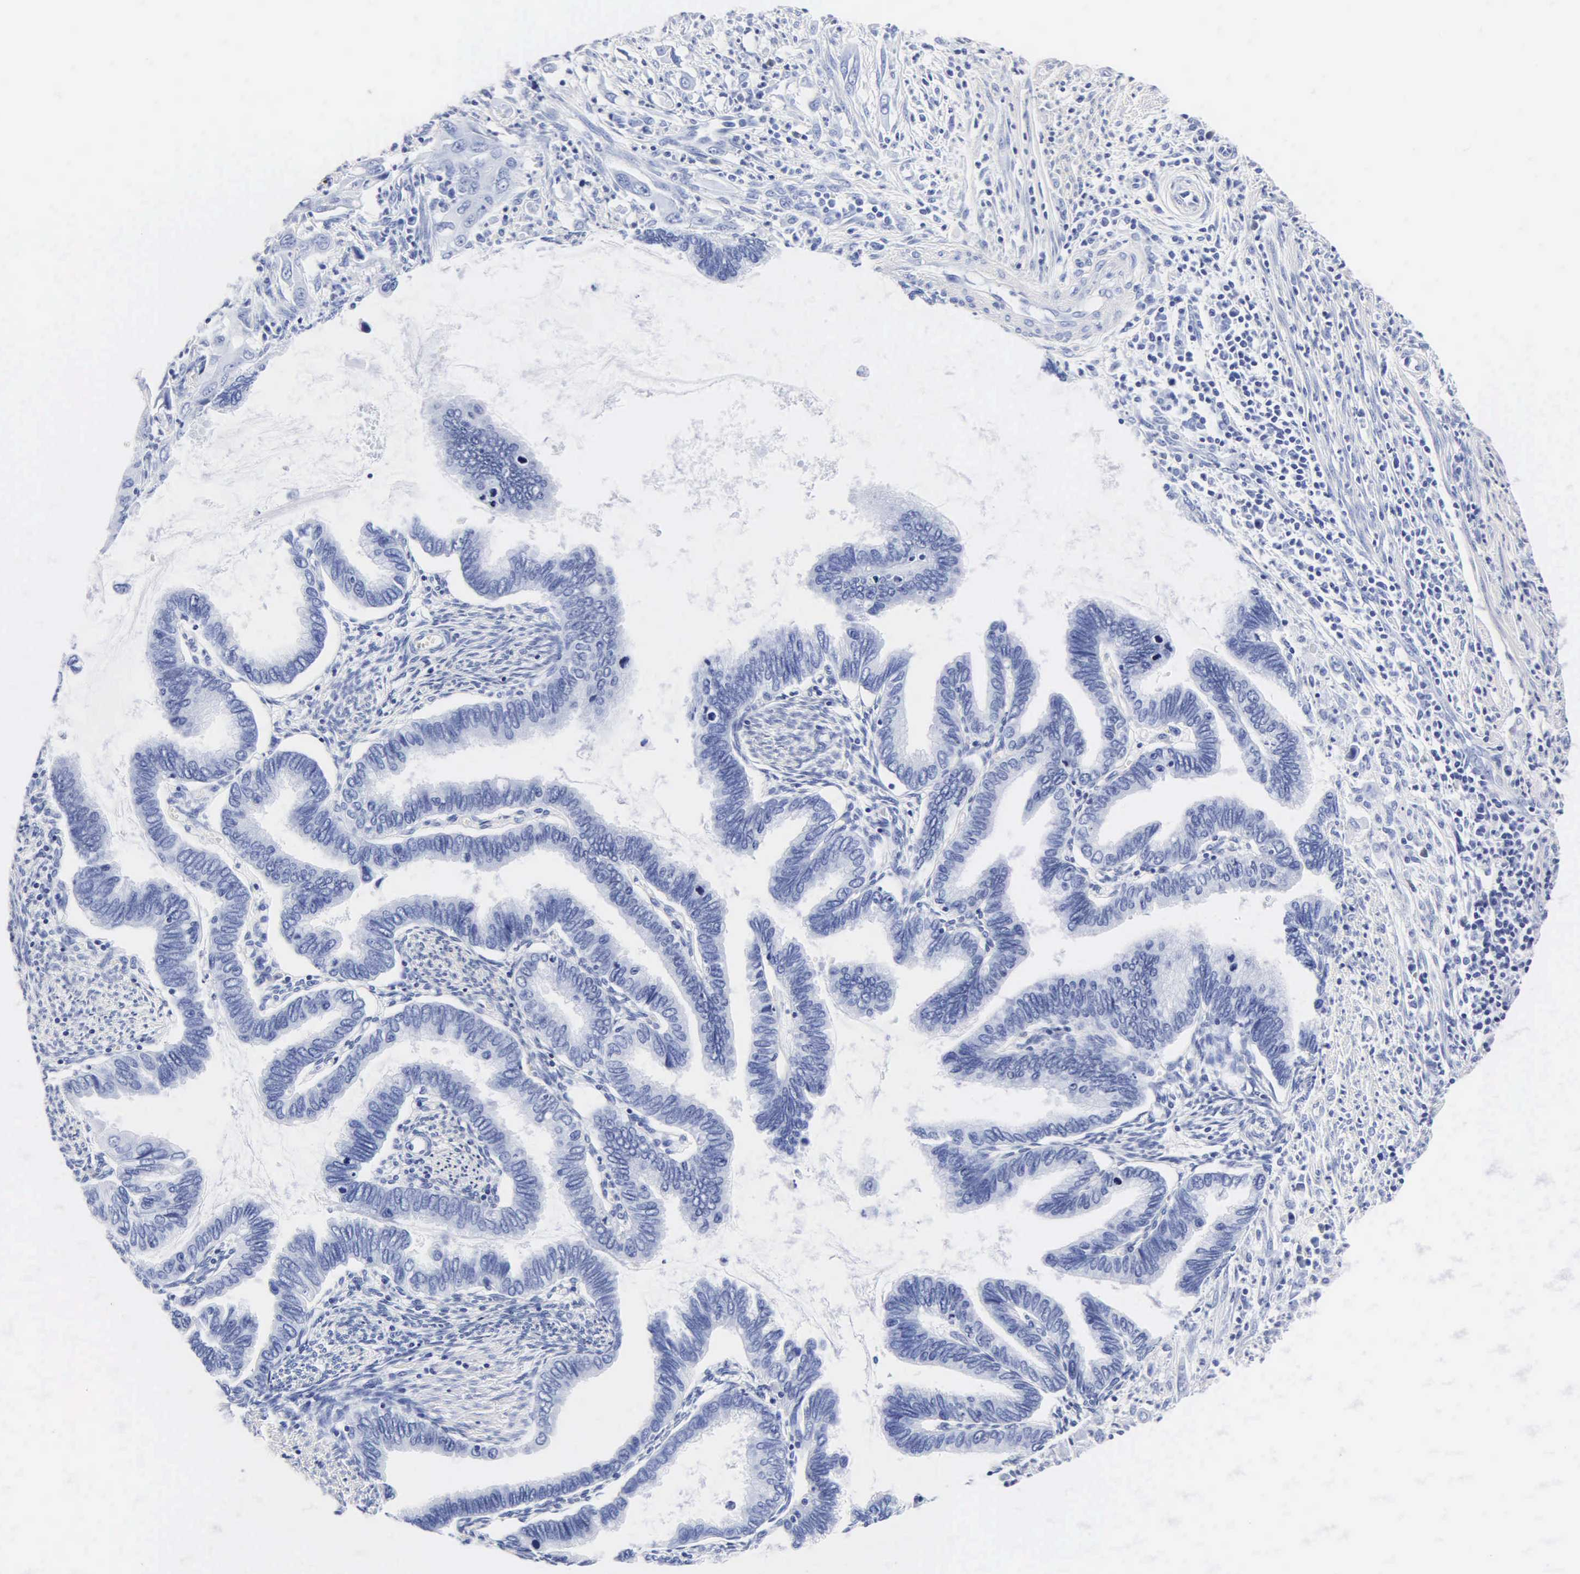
{"staining": {"intensity": "negative", "quantity": "none", "location": "none"}, "tissue": "cervical cancer", "cell_type": "Tumor cells", "image_type": "cancer", "snomed": [{"axis": "morphology", "description": "Adenocarcinoma, NOS"}, {"axis": "topography", "description": "Cervix"}], "caption": "Tumor cells are negative for protein expression in human cervical cancer (adenocarcinoma).", "gene": "MB", "patient": {"sex": "female", "age": 49}}